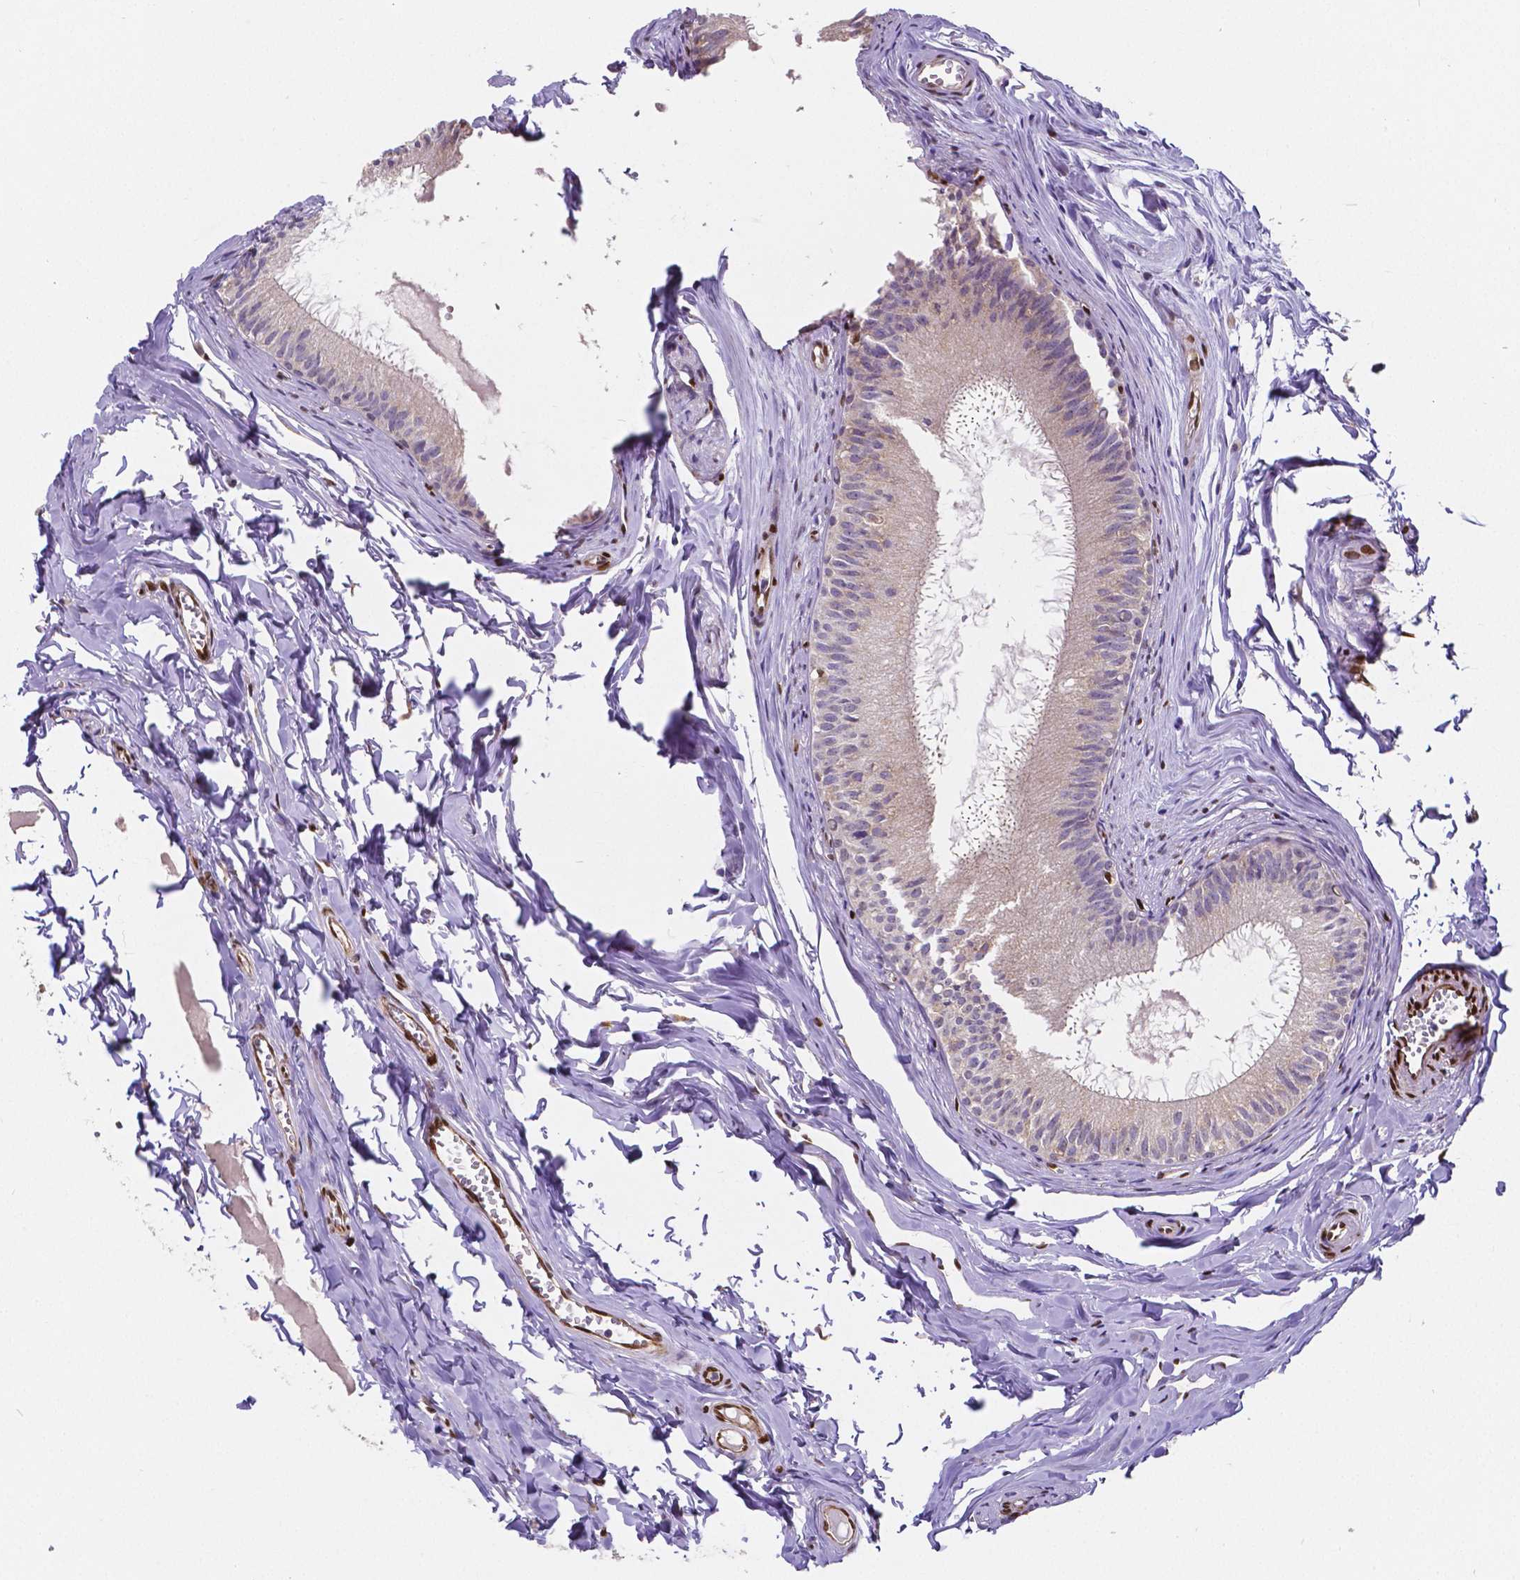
{"staining": {"intensity": "moderate", "quantity": "<25%", "location": "cytoplasmic/membranous"}, "tissue": "epididymis", "cell_type": "Glandular cells", "image_type": "normal", "snomed": [{"axis": "morphology", "description": "Normal tissue, NOS"}, {"axis": "topography", "description": "Epididymis"}], "caption": "IHC image of benign epididymis: human epididymis stained using IHC demonstrates low levels of moderate protein expression localized specifically in the cytoplasmic/membranous of glandular cells, appearing as a cytoplasmic/membranous brown color.", "gene": "MEF2C", "patient": {"sex": "male", "age": 45}}